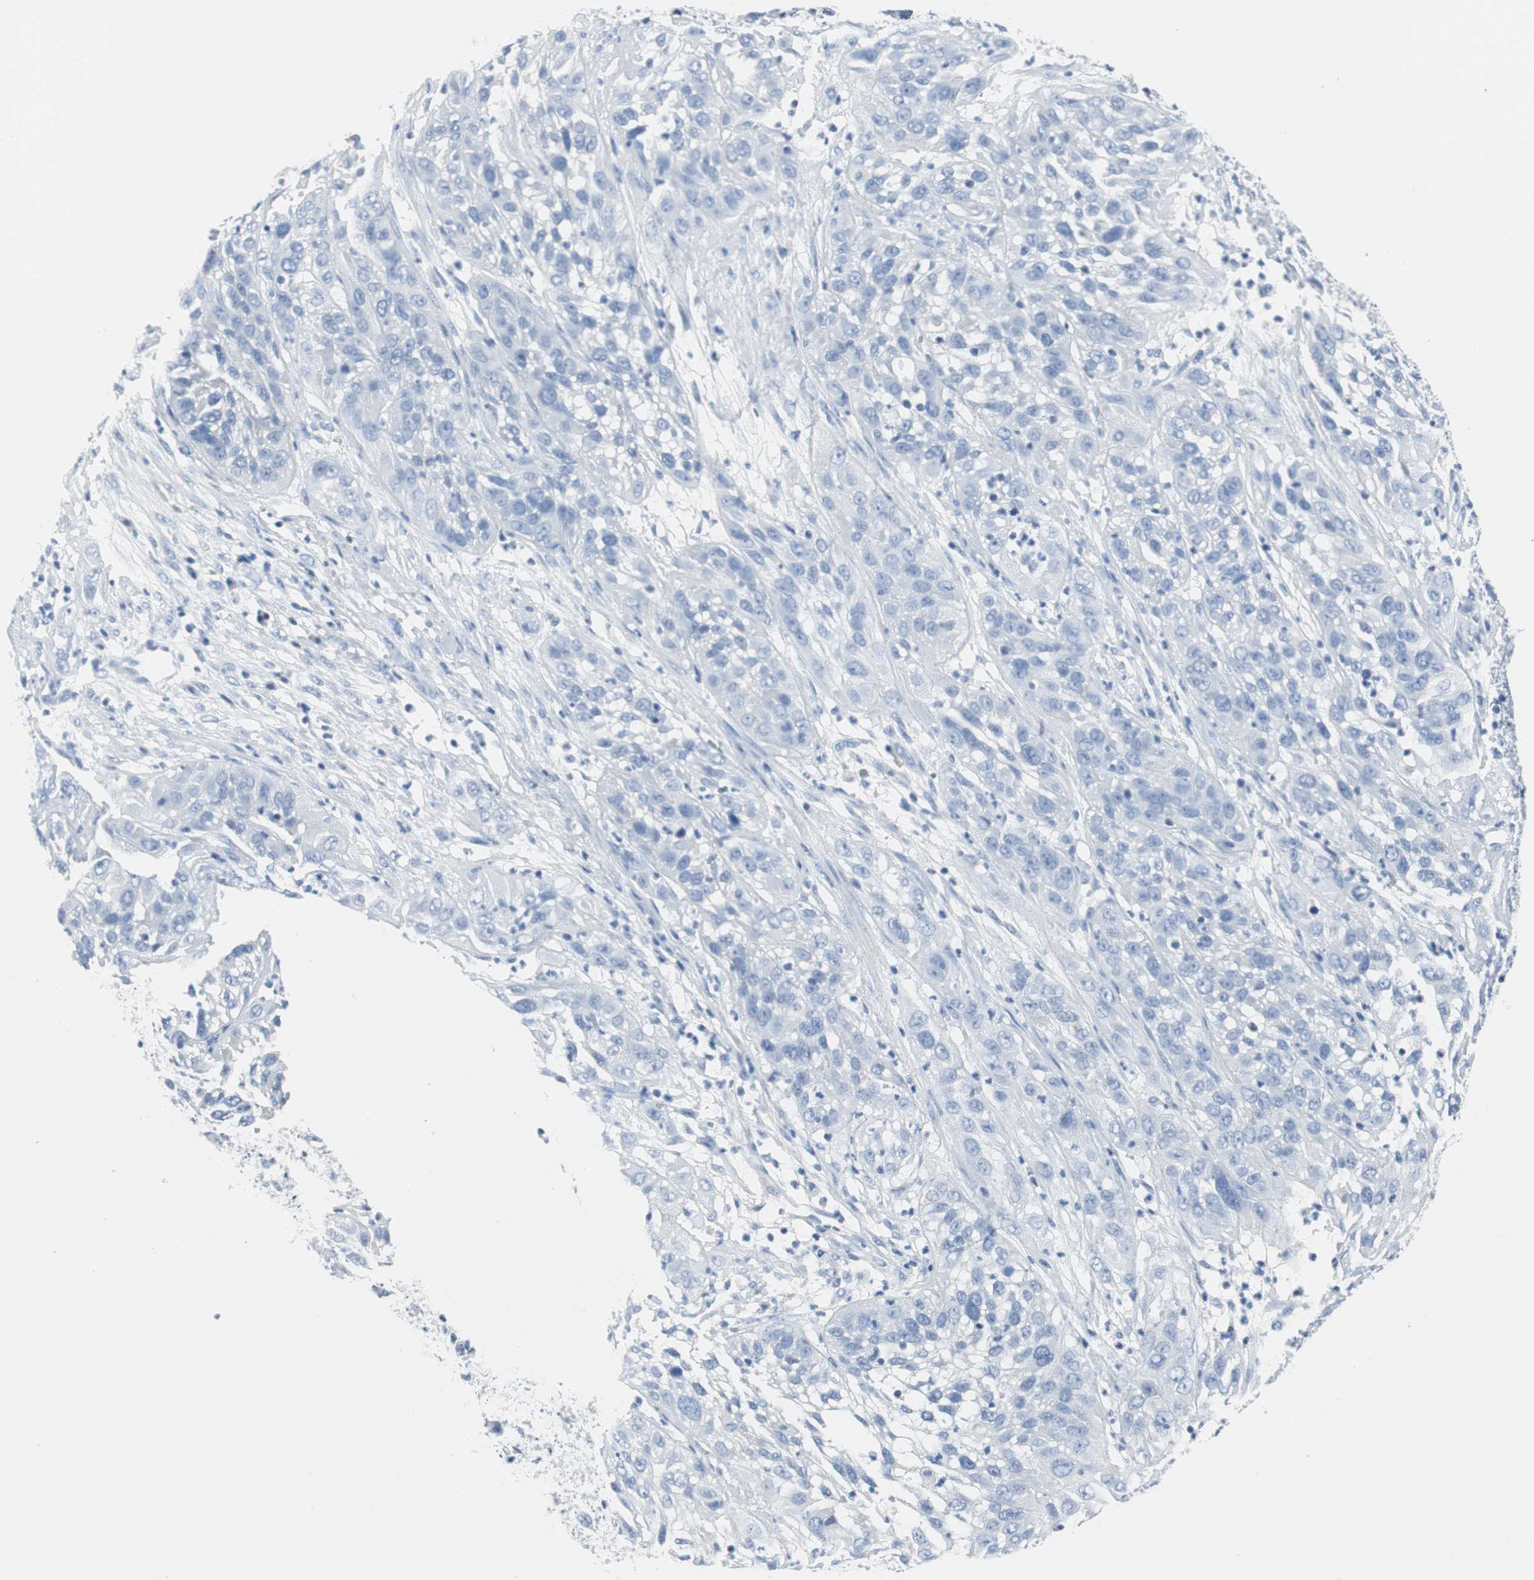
{"staining": {"intensity": "negative", "quantity": "none", "location": "none"}, "tissue": "cervical cancer", "cell_type": "Tumor cells", "image_type": "cancer", "snomed": [{"axis": "morphology", "description": "Squamous cell carcinoma, NOS"}, {"axis": "topography", "description": "Cervix"}], "caption": "Human cervical cancer (squamous cell carcinoma) stained for a protein using IHC demonstrates no staining in tumor cells.", "gene": "GAP43", "patient": {"sex": "female", "age": 32}}